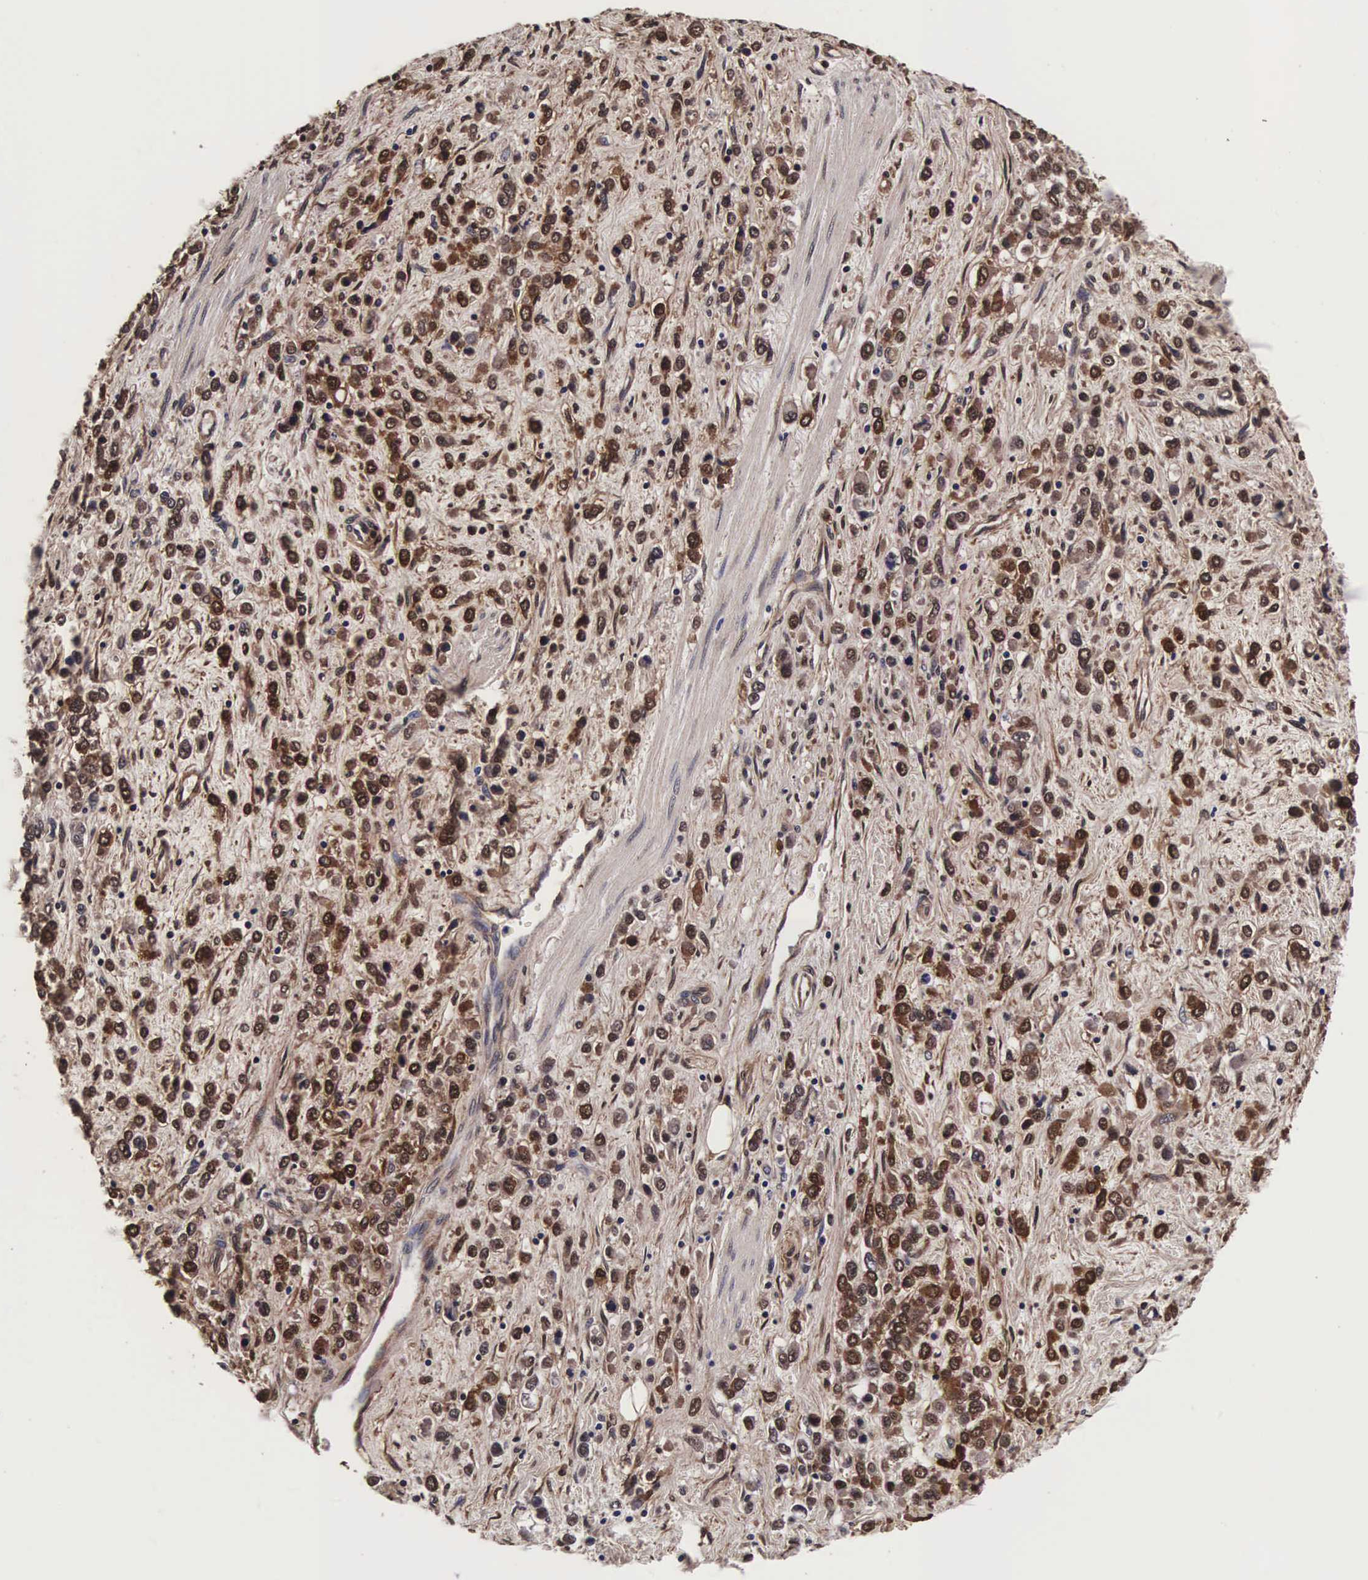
{"staining": {"intensity": "strong", "quantity": ">75%", "location": "cytoplasmic/membranous,nuclear"}, "tissue": "stomach cancer", "cell_type": "Tumor cells", "image_type": "cancer", "snomed": [{"axis": "morphology", "description": "Adenocarcinoma, NOS"}, {"axis": "topography", "description": "Stomach, upper"}], "caption": "Stomach cancer stained with DAB immunohistochemistry exhibits high levels of strong cytoplasmic/membranous and nuclear positivity in about >75% of tumor cells.", "gene": "TECPR2", "patient": {"sex": "male", "age": 76}}